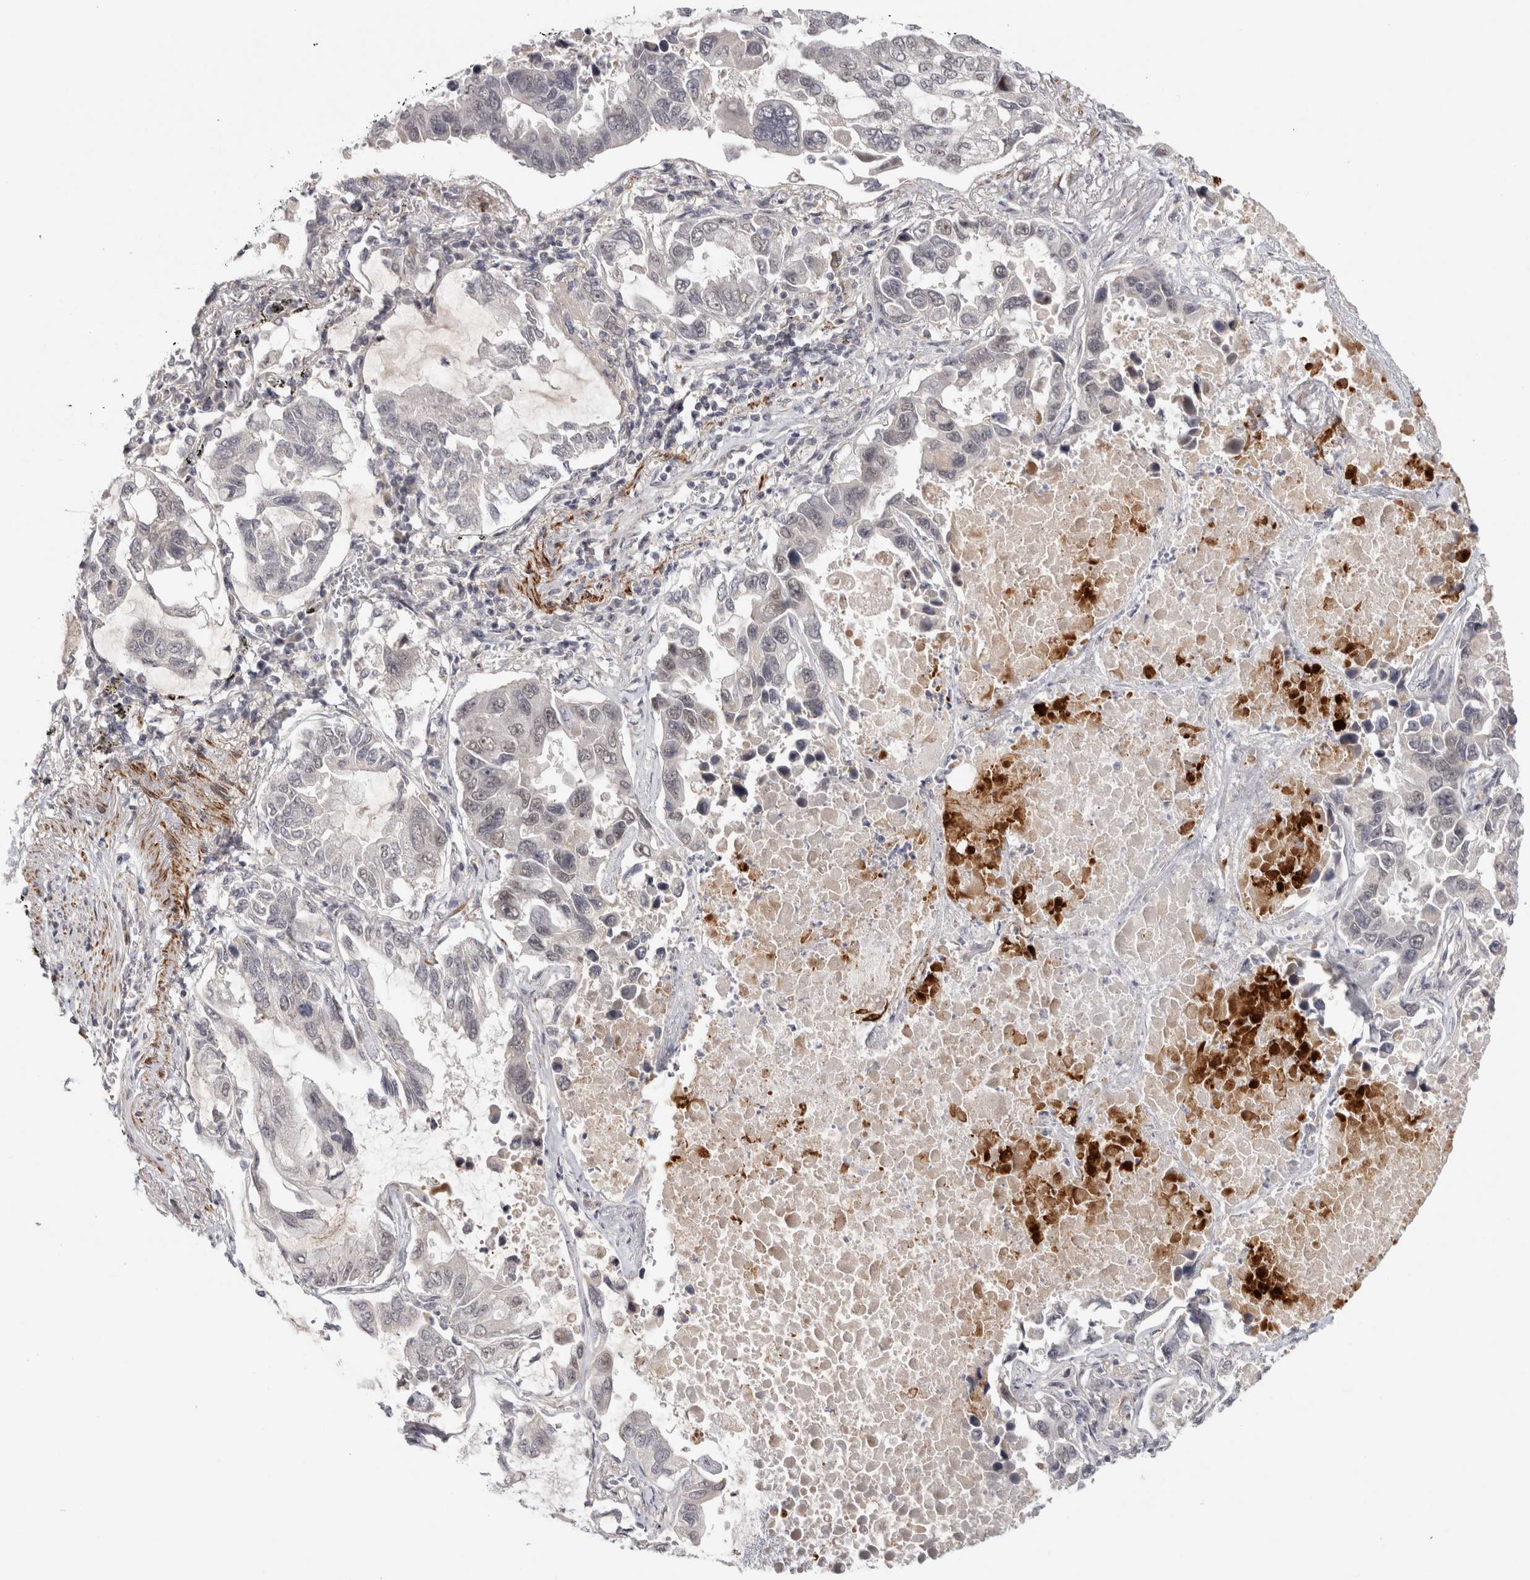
{"staining": {"intensity": "negative", "quantity": "none", "location": "none"}, "tissue": "lung cancer", "cell_type": "Tumor cells", "image_type": "cancer", "snomed": [{"axis": "morphology", "description": "Adenocarcinoma, NOS"}, {"axis": "topography", "description": "Lung"}], "caption": "DAB (3,3'-diaminobenzidine) immunohistochemical staining of human lung cancer demonstrates no significant positivity in tumor cells.", "gene": "ZNF318", "patient": {"sex": "male", "age": 64}}